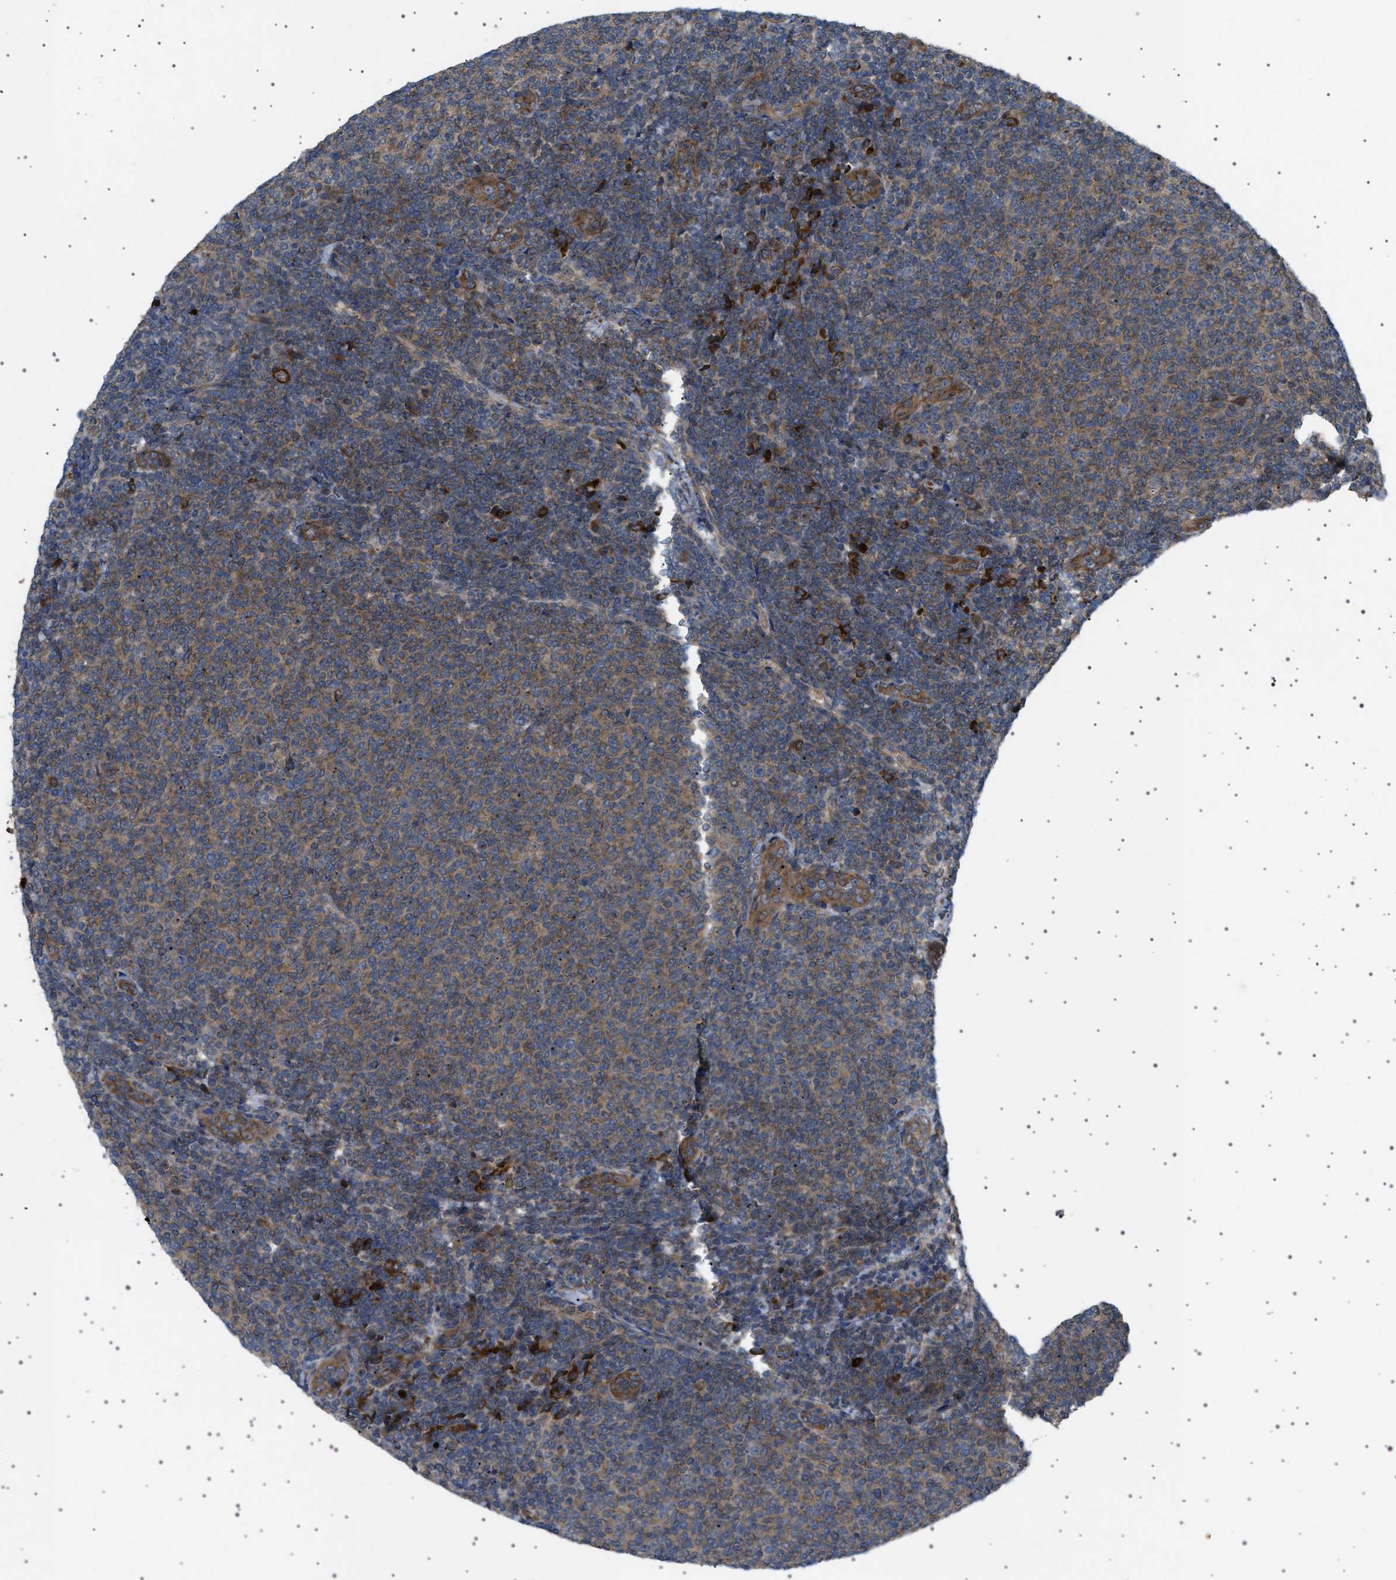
{"staining": {"intensity": "weak", "quantity": "25%-75%", "location": "cytoplasmic/membranous"}, "tissue": "lymphoma", "cell_type": "Tumor cells", "image_type": "cancer", "snomed": [{"axis": "morphology", "description": "Malignant lymphoma, non-Hodgkin's type, Low grade"}, {"axis": "topography", "description": "Lymph node"}], "caption": "Weak cytoplasmic/membranous expression is appreciated in approximately 25%-75% of tumor cells in lymphoma.", "gene": "CCDC186", "patient": {"sex": "male", "age": 66}}